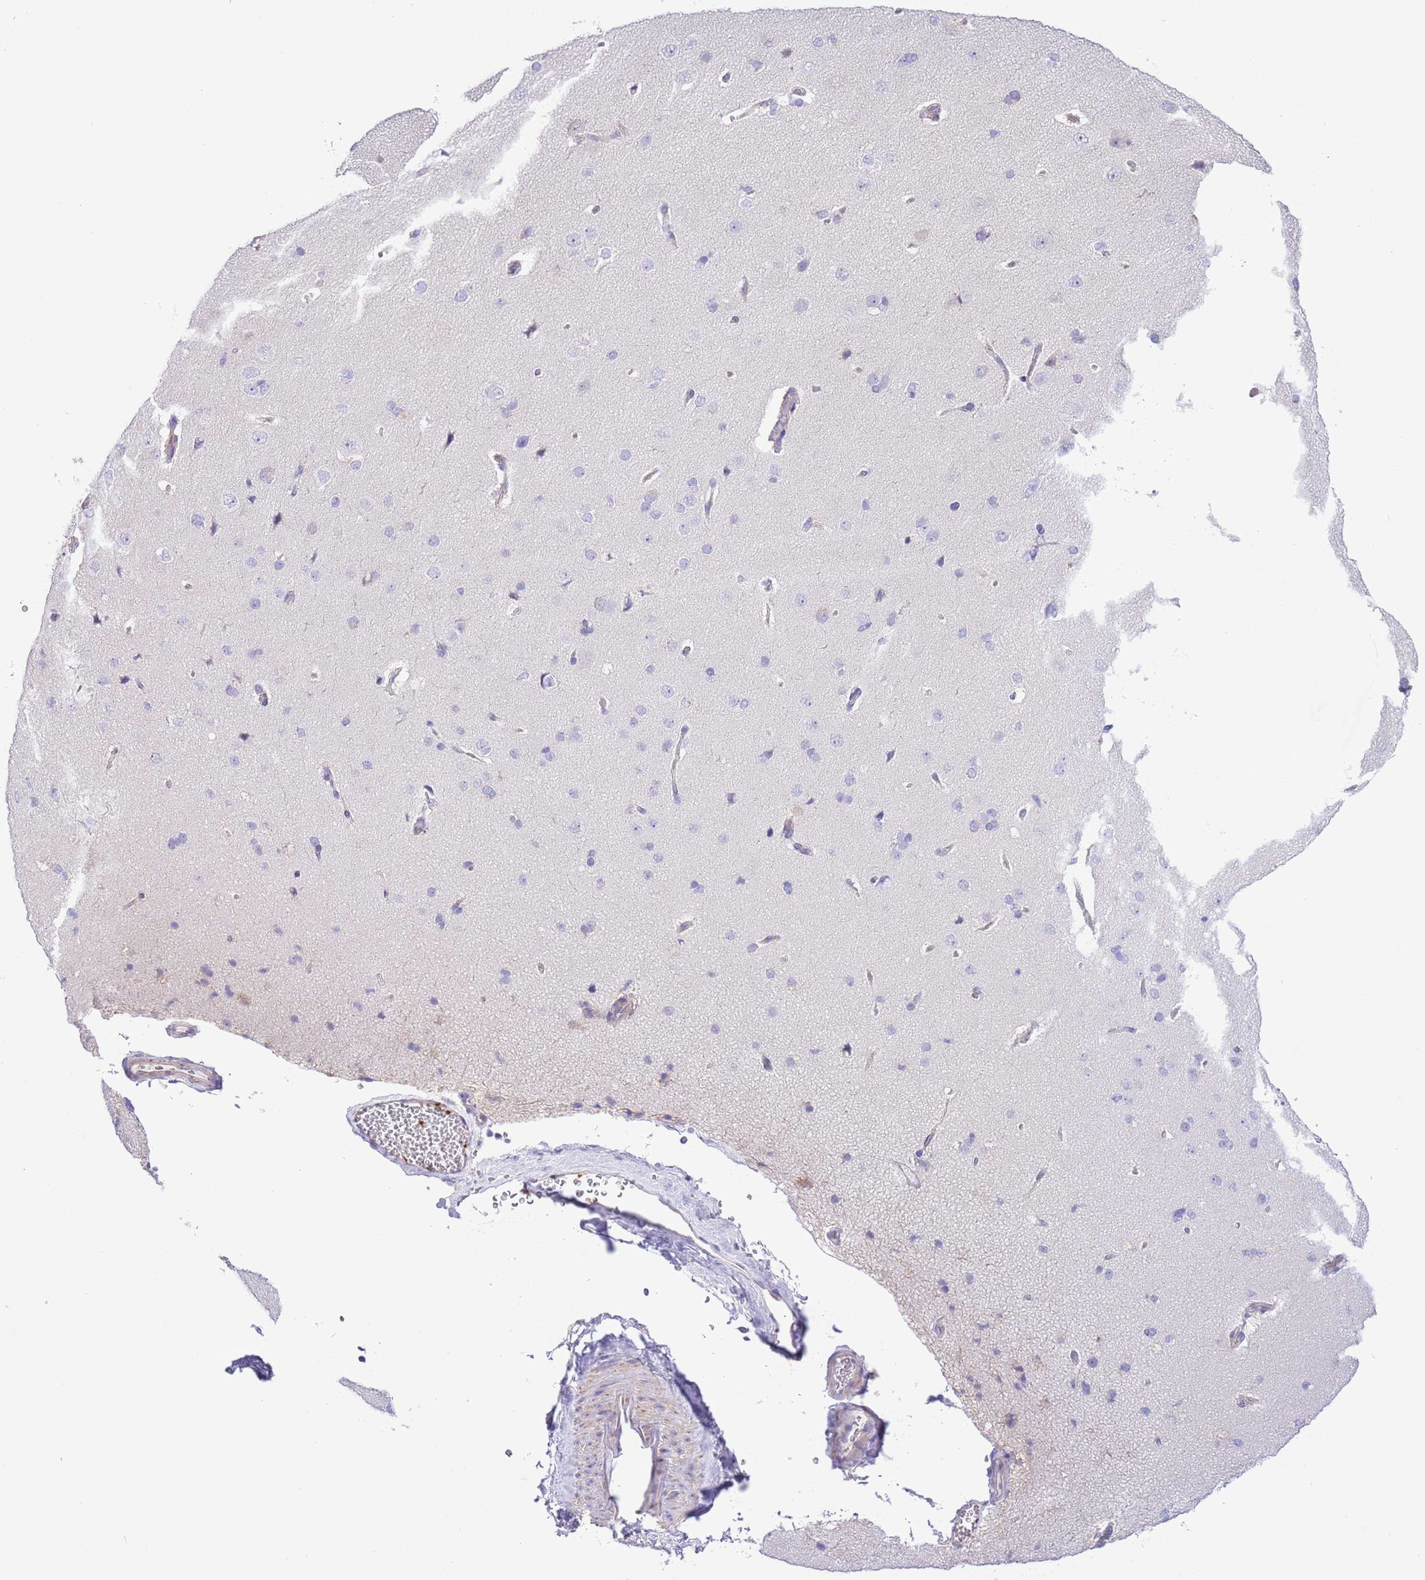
{"staining": {"intensity": "weak", "quantity": "<25%", "location": "cytoplasmic/membranous"}, "tissue": "cerebral cortex", "cell_type": "Endothelial cells", "image_type": "normal", "snomed": [{"axis": "morphology", "description": "Normal tissue, NOS"}, {"axis": "topography", "description": "Cerebral cortex"}], "caption": "The histopathology image shows no staining of endothelial cells in normal cerebral cortex. (Immunohistochemistry, brightfield microscopy, high magnification).", "gene": "SS18L2", "patient": {"sex": "male", "age": 62}}